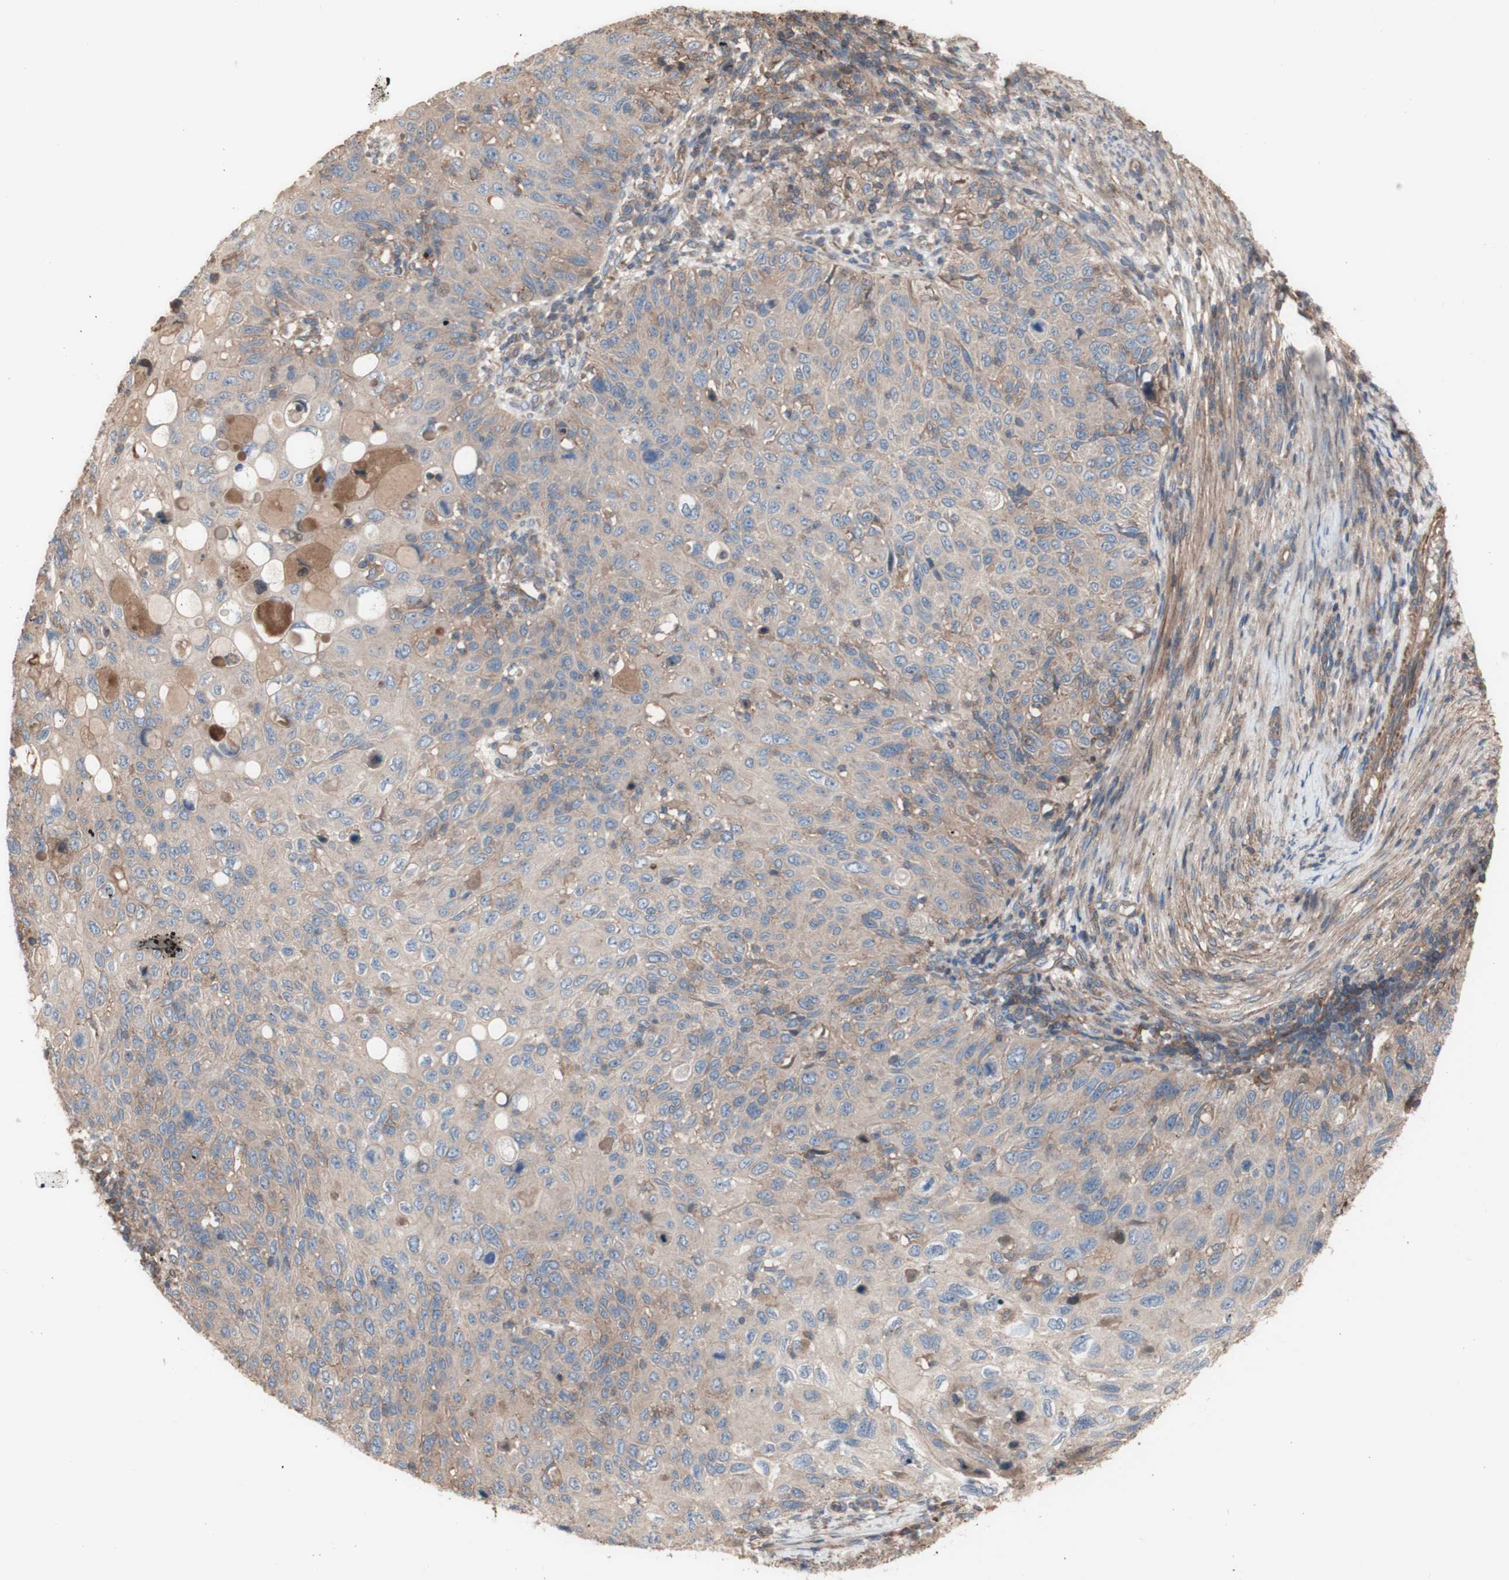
{"staining": {"intensity": "moderate", "quantity": ">75%", "location": "cytoplasmic/membranous"}, "tissue": "cervical cancer", "cell_type": "Tumor cells", "image_type": "cancer", "snomed": [{"axis": "morphology", "description": "Squamous cell carcinoma, NOS"}, {"axis": "topography", "description": "Cervix"}], "caption": "Brown immunohistochemical staining in human cervical squamous cell carcinoma displays moderate cytoplasmic/membranous positivity in approximately >75% of tumor cells.", "gene": "COPB1", "patient": {"sex": "female", "age": 70}}